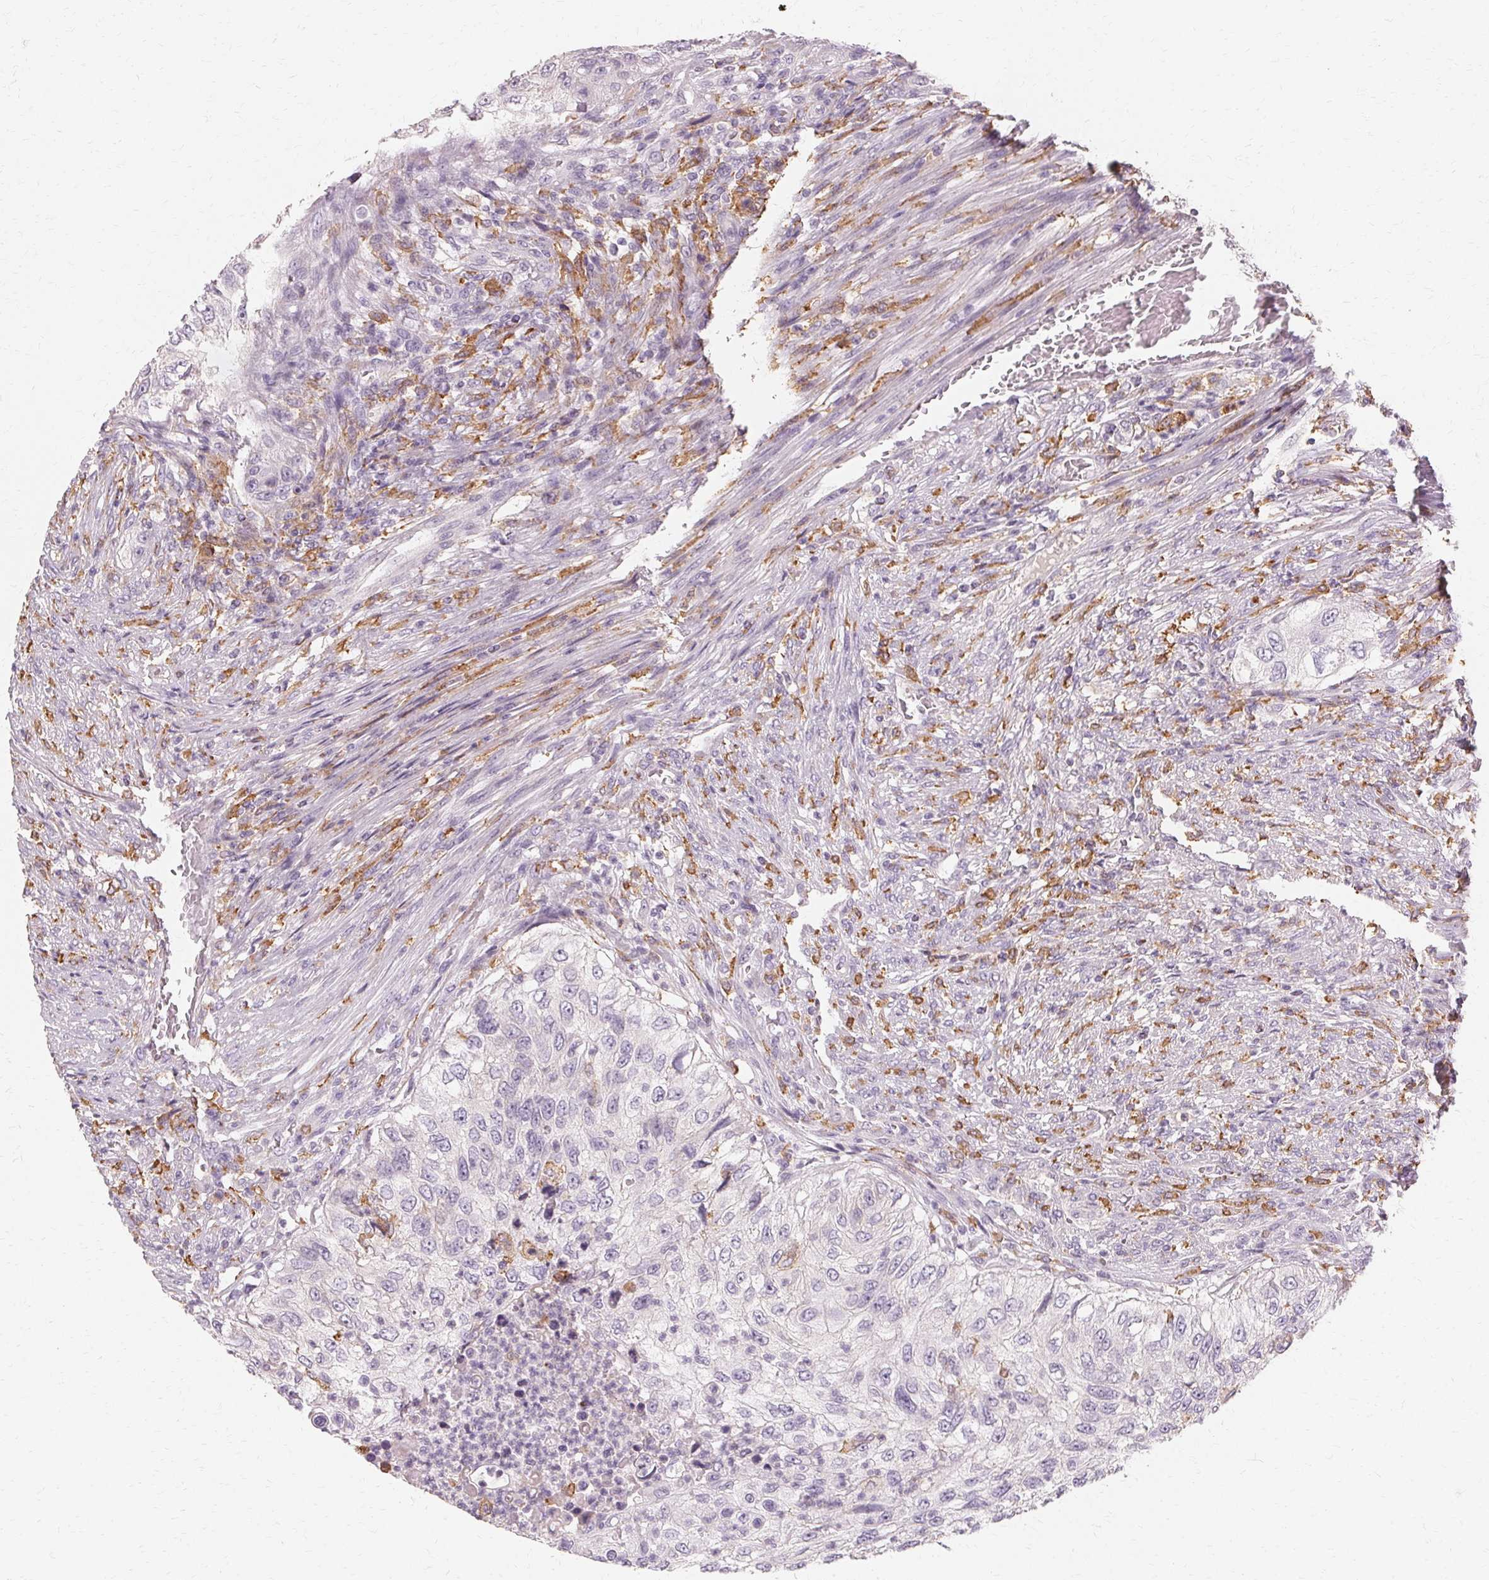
{"staining": {"intensity": "negative", "quantity": "none", "location": "none"}, "tissue": "urothelial cancer", "cell_type": "Tumor cells", "image_type": "cancer", "snomed": [{"axis": "morphology", "description": "Urothelial carcinoma, High grade"}, {"axis": "topography", "description": "Urinary bladder"}], "caption": "Tumor cells show no significant protein positivity in urothelial cancer.", "gene": "IFNGR1", "patient": {"sex": "female", "age": 60}}